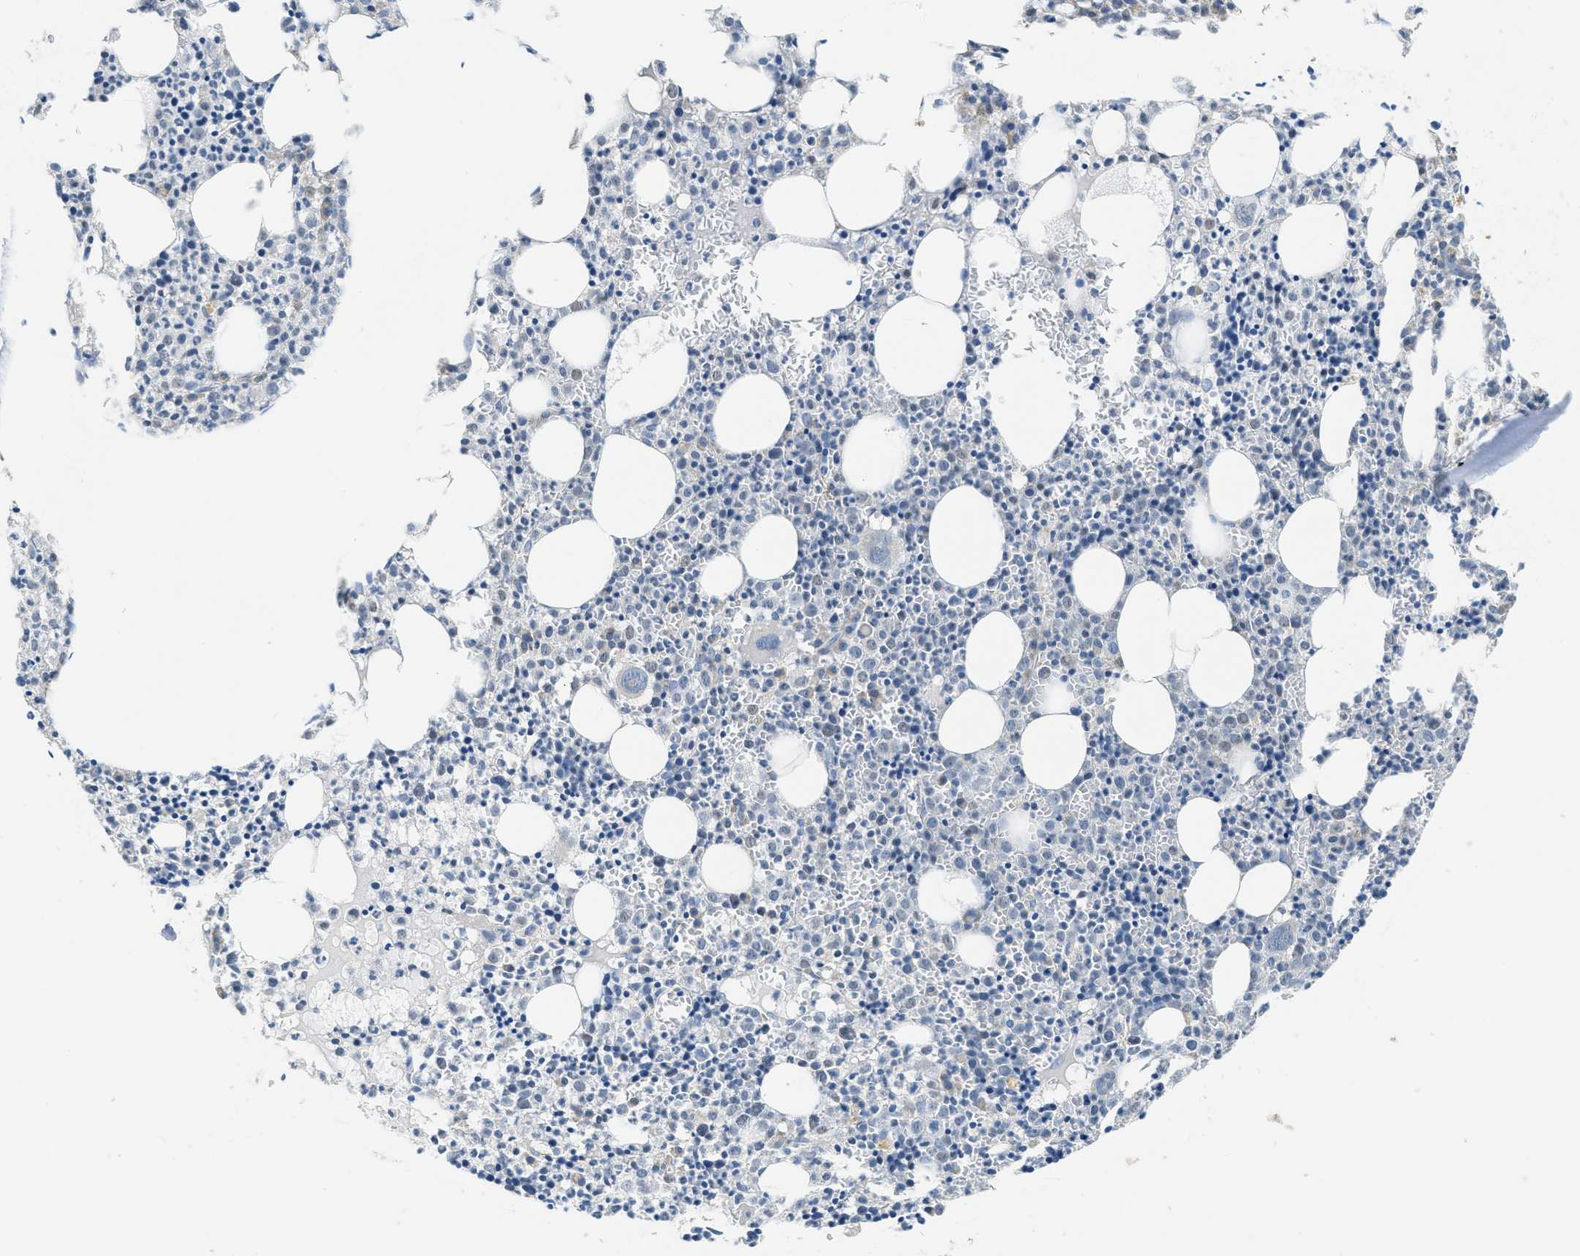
{"staining": {"intensity": "negative", "quantity": "none", "location": "none"}, "tissue": "bone marrow", "cell_type": "Hematopoietic cells", "image_type": "normal", "snomed": [{"axis": "morphology", "description": "Normal tissue, NOS"}, {"axis": "morphology", "description": "Inflammation, NOS"}, {"axis": "topography", "description": "Bone marrow"}], "caption": "High power microscopy image of an immunohistochemistry image of benign bone marrow, revealing no significant expression in hematopoietic cells.", "gene": "SFXN2", "patient": {"sex": "male", "age": 25}}